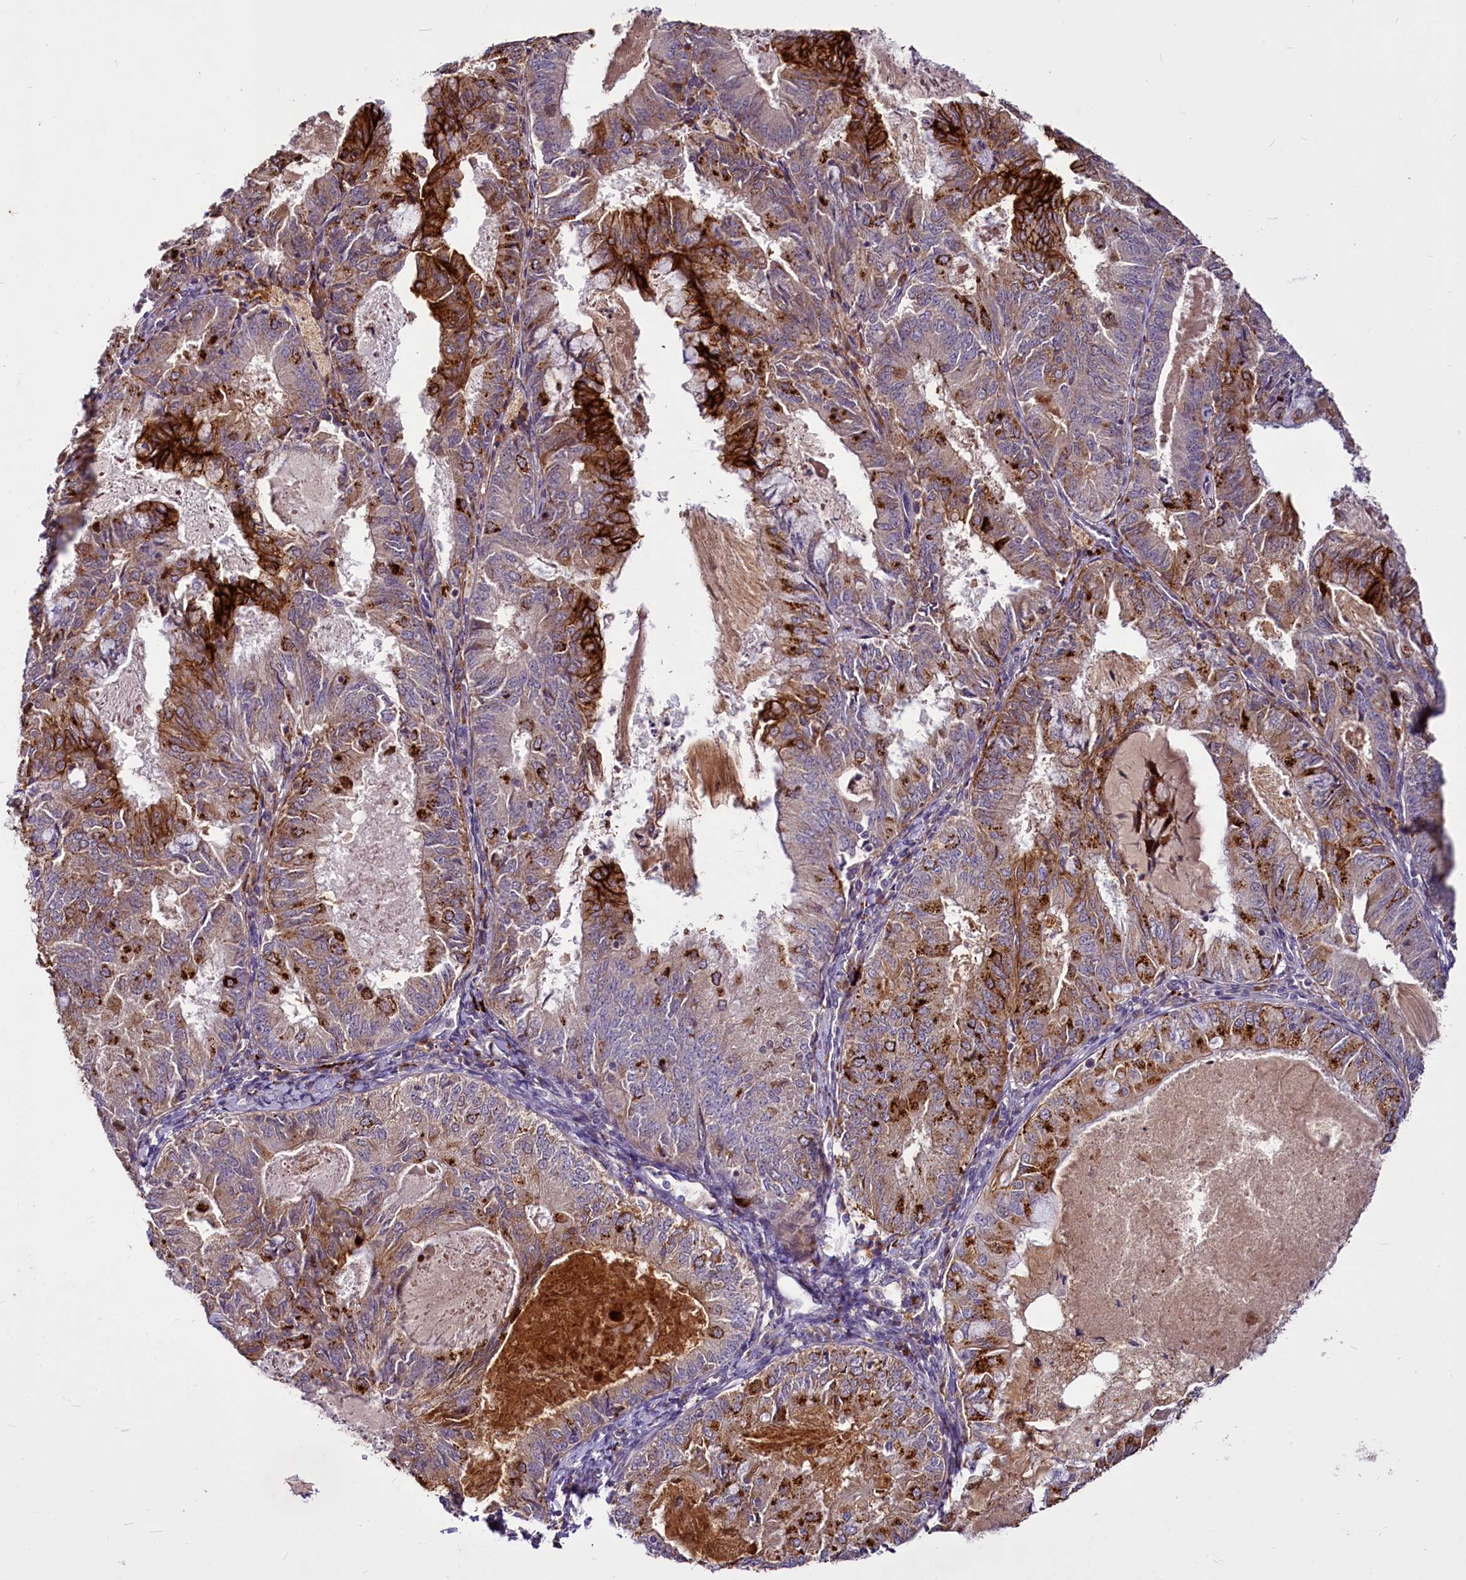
{"staining": {"intensity": "strong", "quantity": "<25%", "location": "cytoplasmic/membranous"}, "tissue": "endometrial cancer", "cell_type": "Tumor cells", "image_type": "cancer", "snomed": [{"axis": "morphology", "description": "Adenocarcinoma, NOS"}, {"axis": "topography", "description": "Endometrium"}], "caption": "A brown stain highlights strong cytoplasmic/membranous expression of a protein in human endometrial adenocarcinoma tumor cells.", "gene": "C11orf86", "patient": {"sex": "female", "age": 57}}